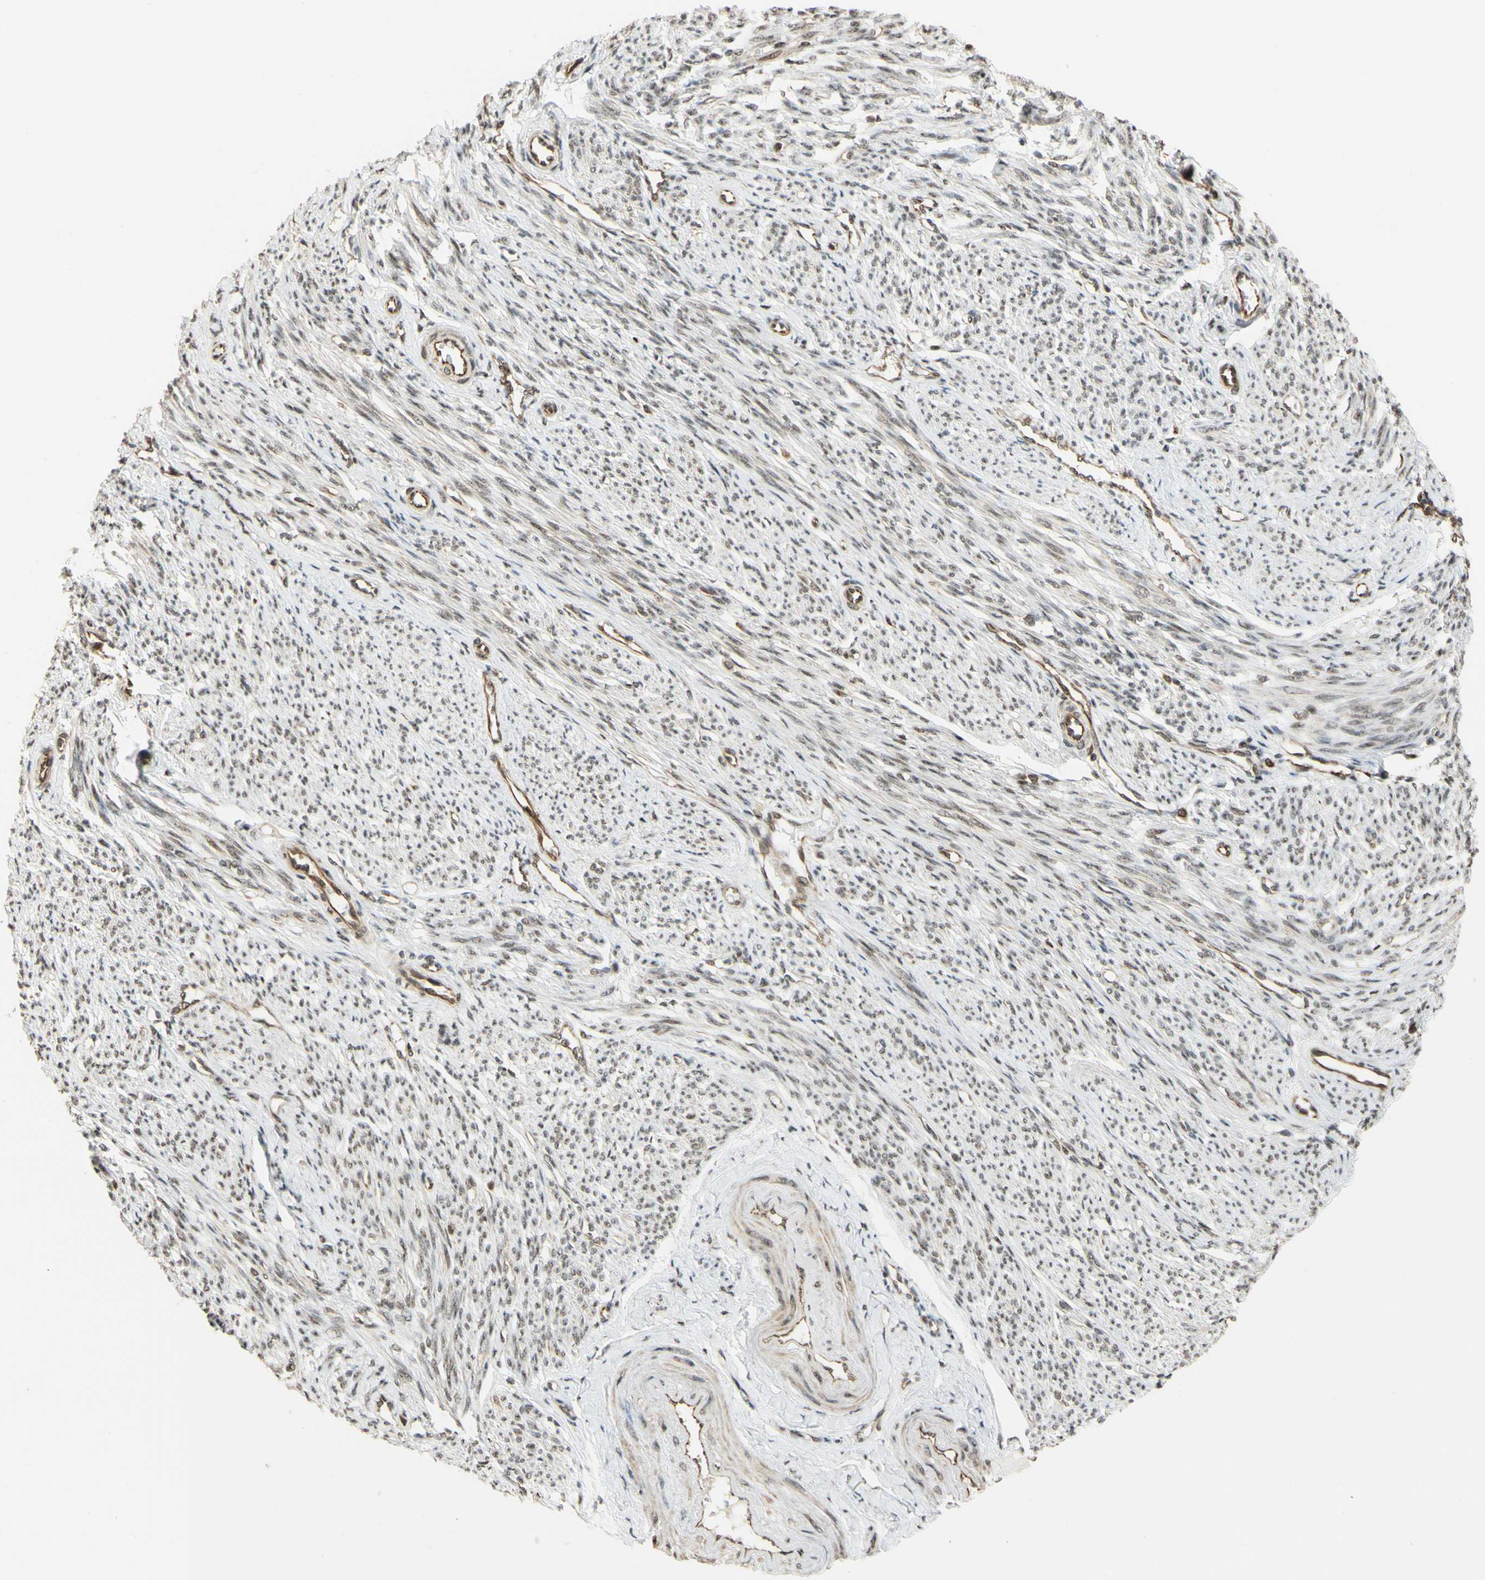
{"staining": {"intensity": "moderate", "quantity": ">75%", "location": "cytoplasmic/membranous,nuclear"}, "tissue": "smooth muscle", "cell_type": "Smooth muscle cells", "image_type": "normal", "snomed": [{"axis": "morphology", "description": "Normal tissue, NOS"}, {"axis": "topography", "description": "Smooth muscle"}], "caption": "Immunohistochemistry histopathology image of unremarkable smooth muscle: smooth muscle stained using immunohistochemistry reveals medium levels of moderate protein expression localized specifically in the cytoplasmic/membranous,nuclear of smooth muscle cells, appearing as a cytoplasmic/membranous,nuclear brown color.", "gene": "SAP18", "patient": {"sex": "female", "age": 65}}